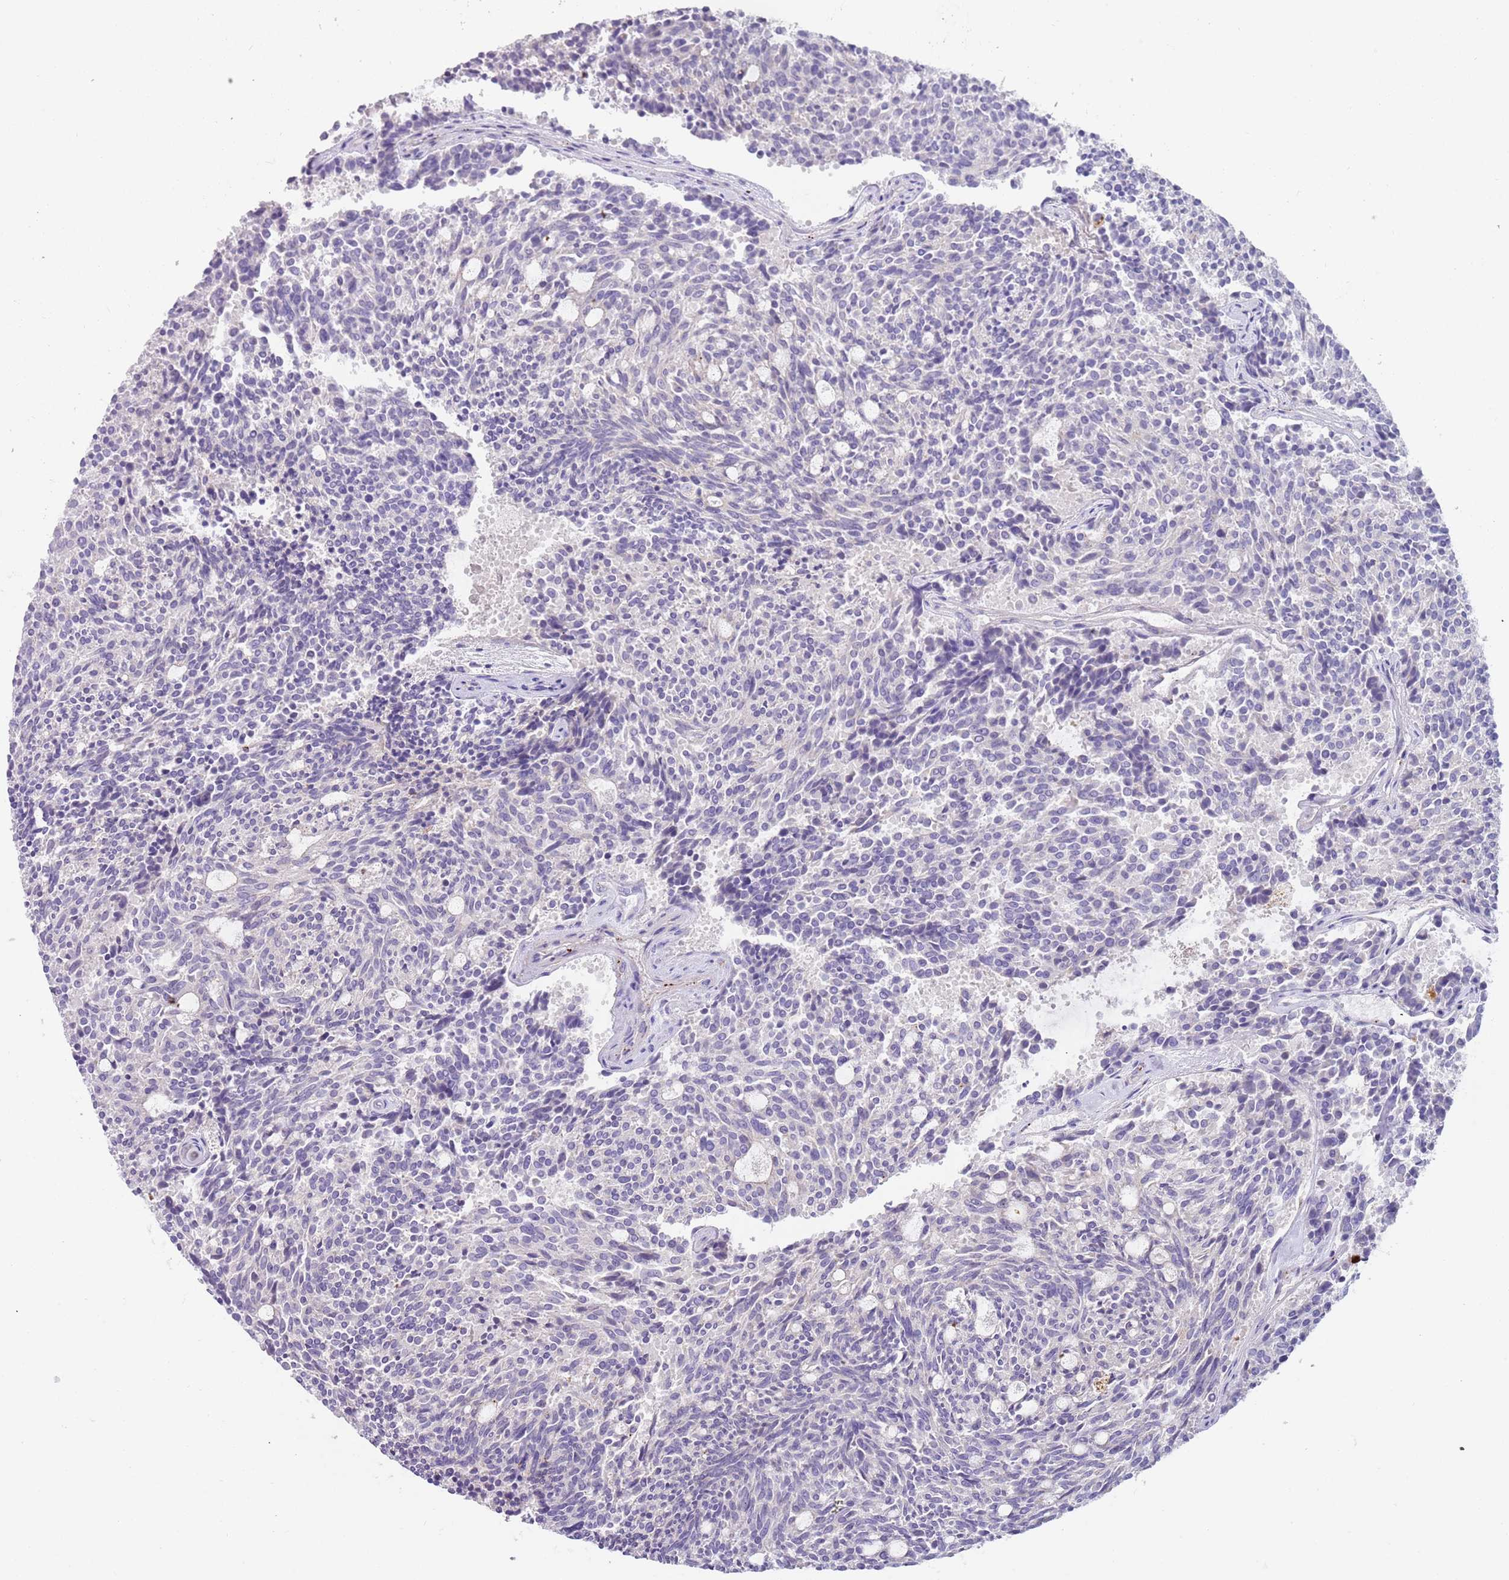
{"staining": {"intensity": "negative", "quantity": "none", "location": "none"}, "tissue": "carcinoid", "cell_type": "Tumor cells", "image_type": "cancer", "snomed": [{"axis": "morphology", "description": "Carcinoid, malignant, NOS"}, {"axis": "topography", "description": "Pancreas"}], "caption": "The photomicrograph displays no staining of tumor cells in carcinoid.", "gene": "LRRN3", "patient": {"sex": "female", "age": 54}}